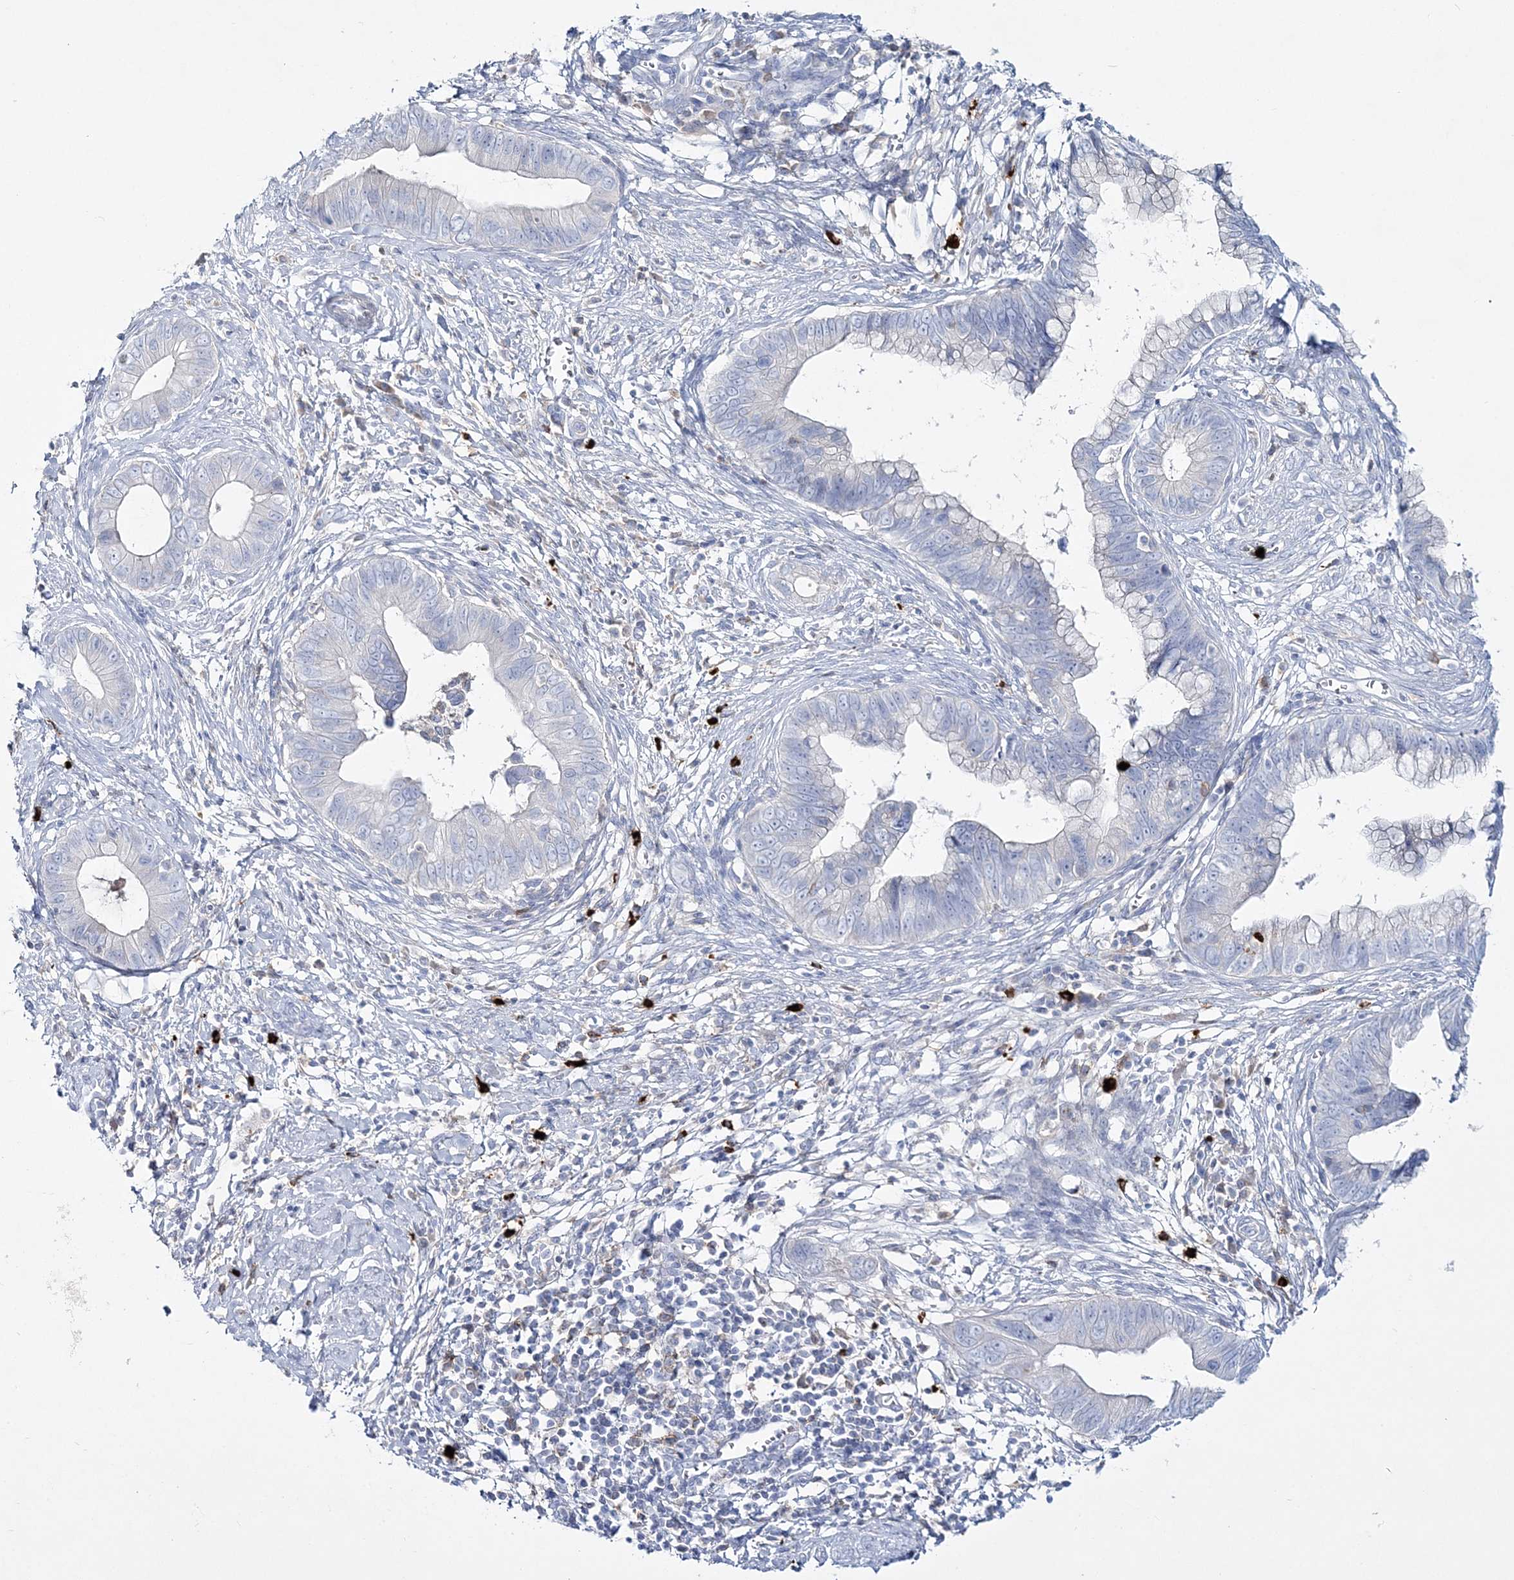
{"staining": {"intensity": "negative", "quantity": "none", "location": "none"}, "tissue": "cervical cancer", "cell_type": "Tumor cells", "image_type": "cancer", "snomed": [{"axis": "morphology", "description": "Adenocarcinoma, NOS"}, {"axis": "topography", "description": "Cervix"}], "caption": "This is a micrograph of immunohistochemistry (IHC) staining of cervical adenocarcinoma, which shows no positivity in tumor cells.", "gene": "WDSUB1", "patient": {"sex": "female", "age": 44}}